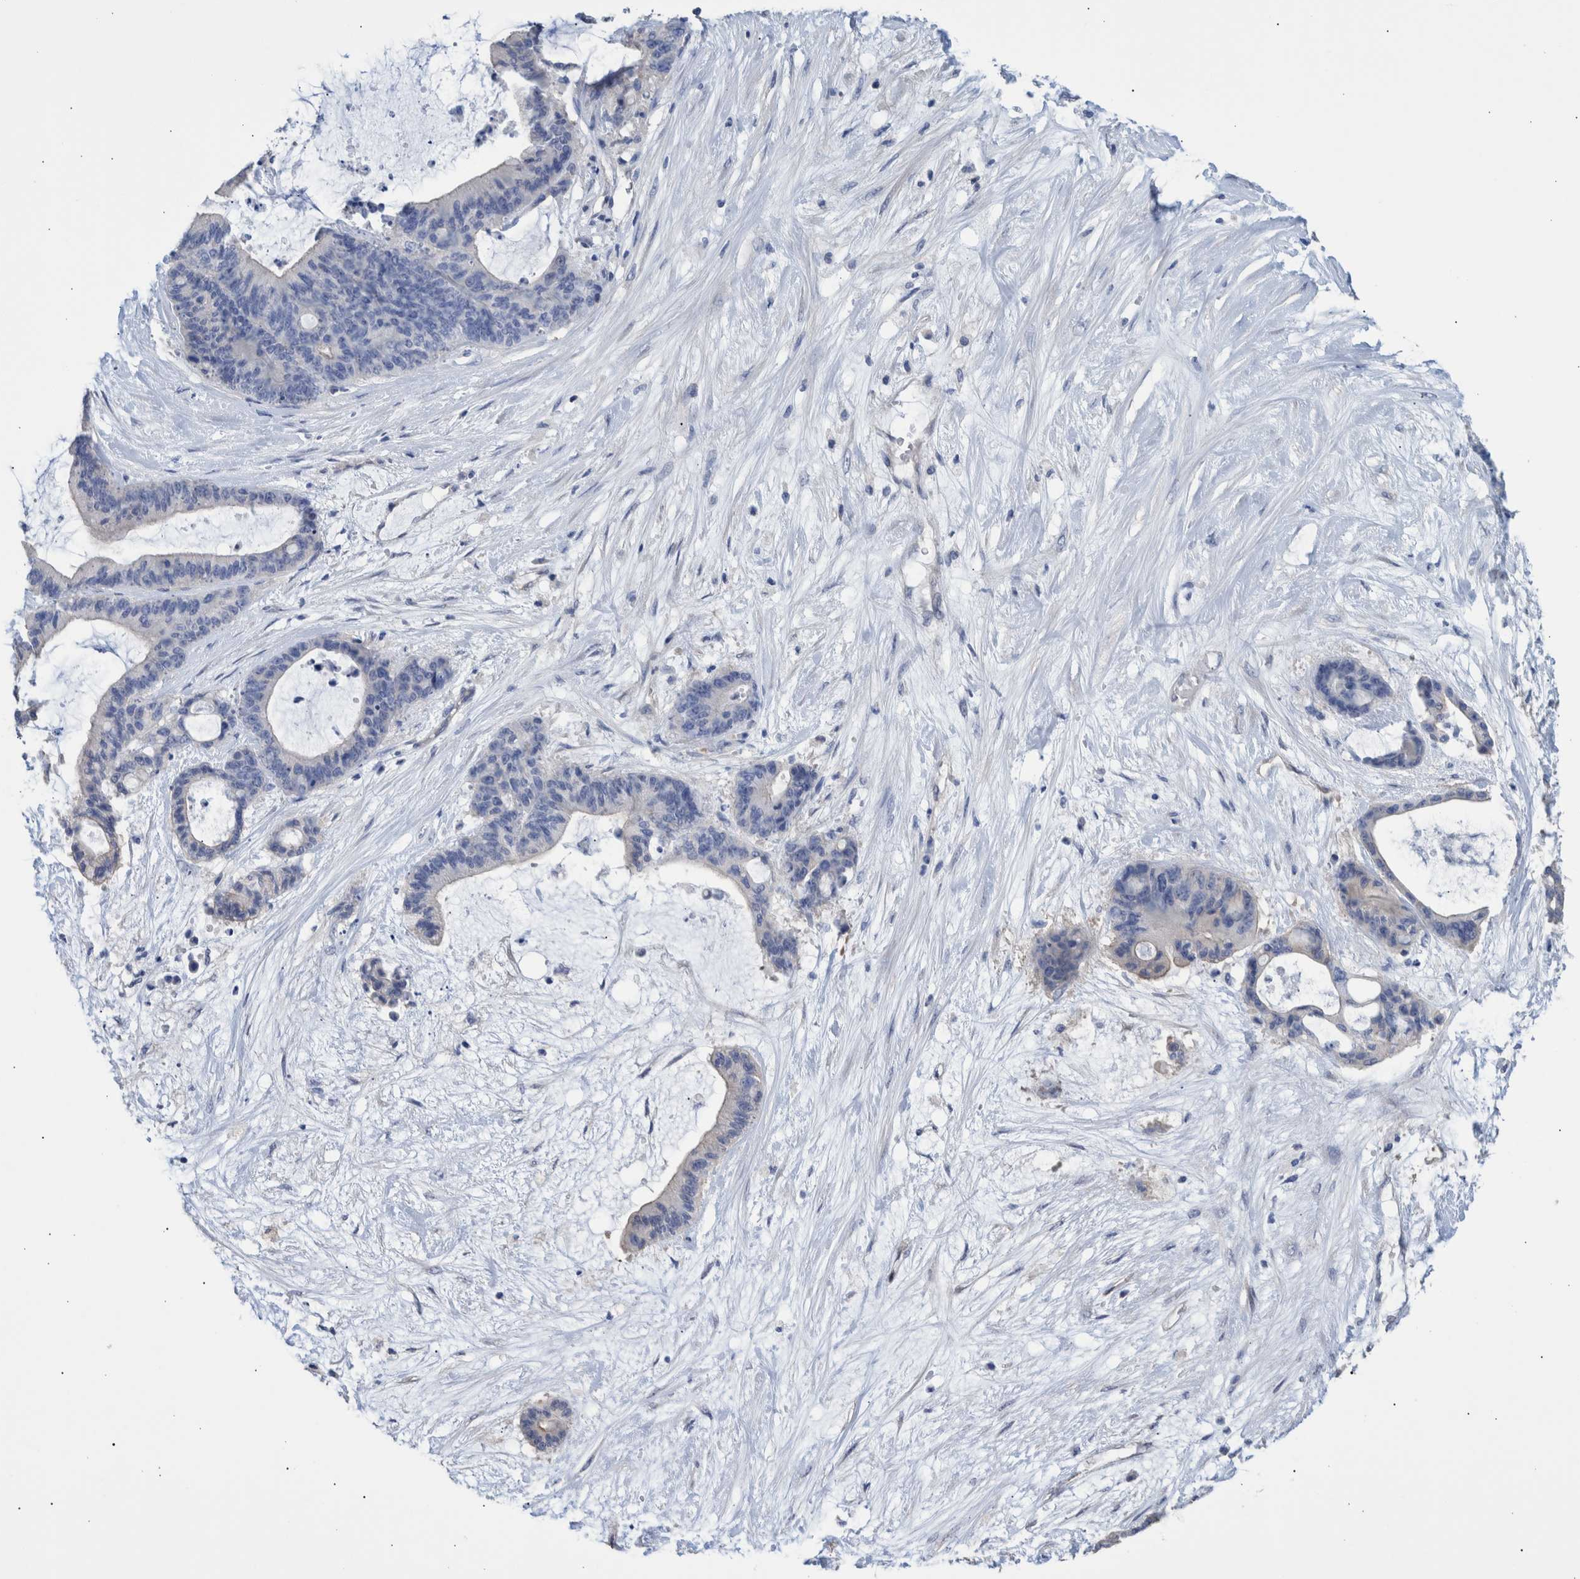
{"staining": {"intensity": "negative", "quantity": "none", "location": "none"}, "tissue": "liver cancer", "cell_type": "Tumor cells", "image_type": "cancer", "snomed": [{"axis": "morphology", "description": "Cholangiocarcinoma"}, {"axis": "topography", "description": "Liver"}], "caption": "This is an immunohistochemistry (IHC) photomicrograph of human liver cancer (cholangiocarcinoma). There is no expression in tumor cells.", "gene": "PPP3CC", "patient": {"sex": "female", "age": 73}}